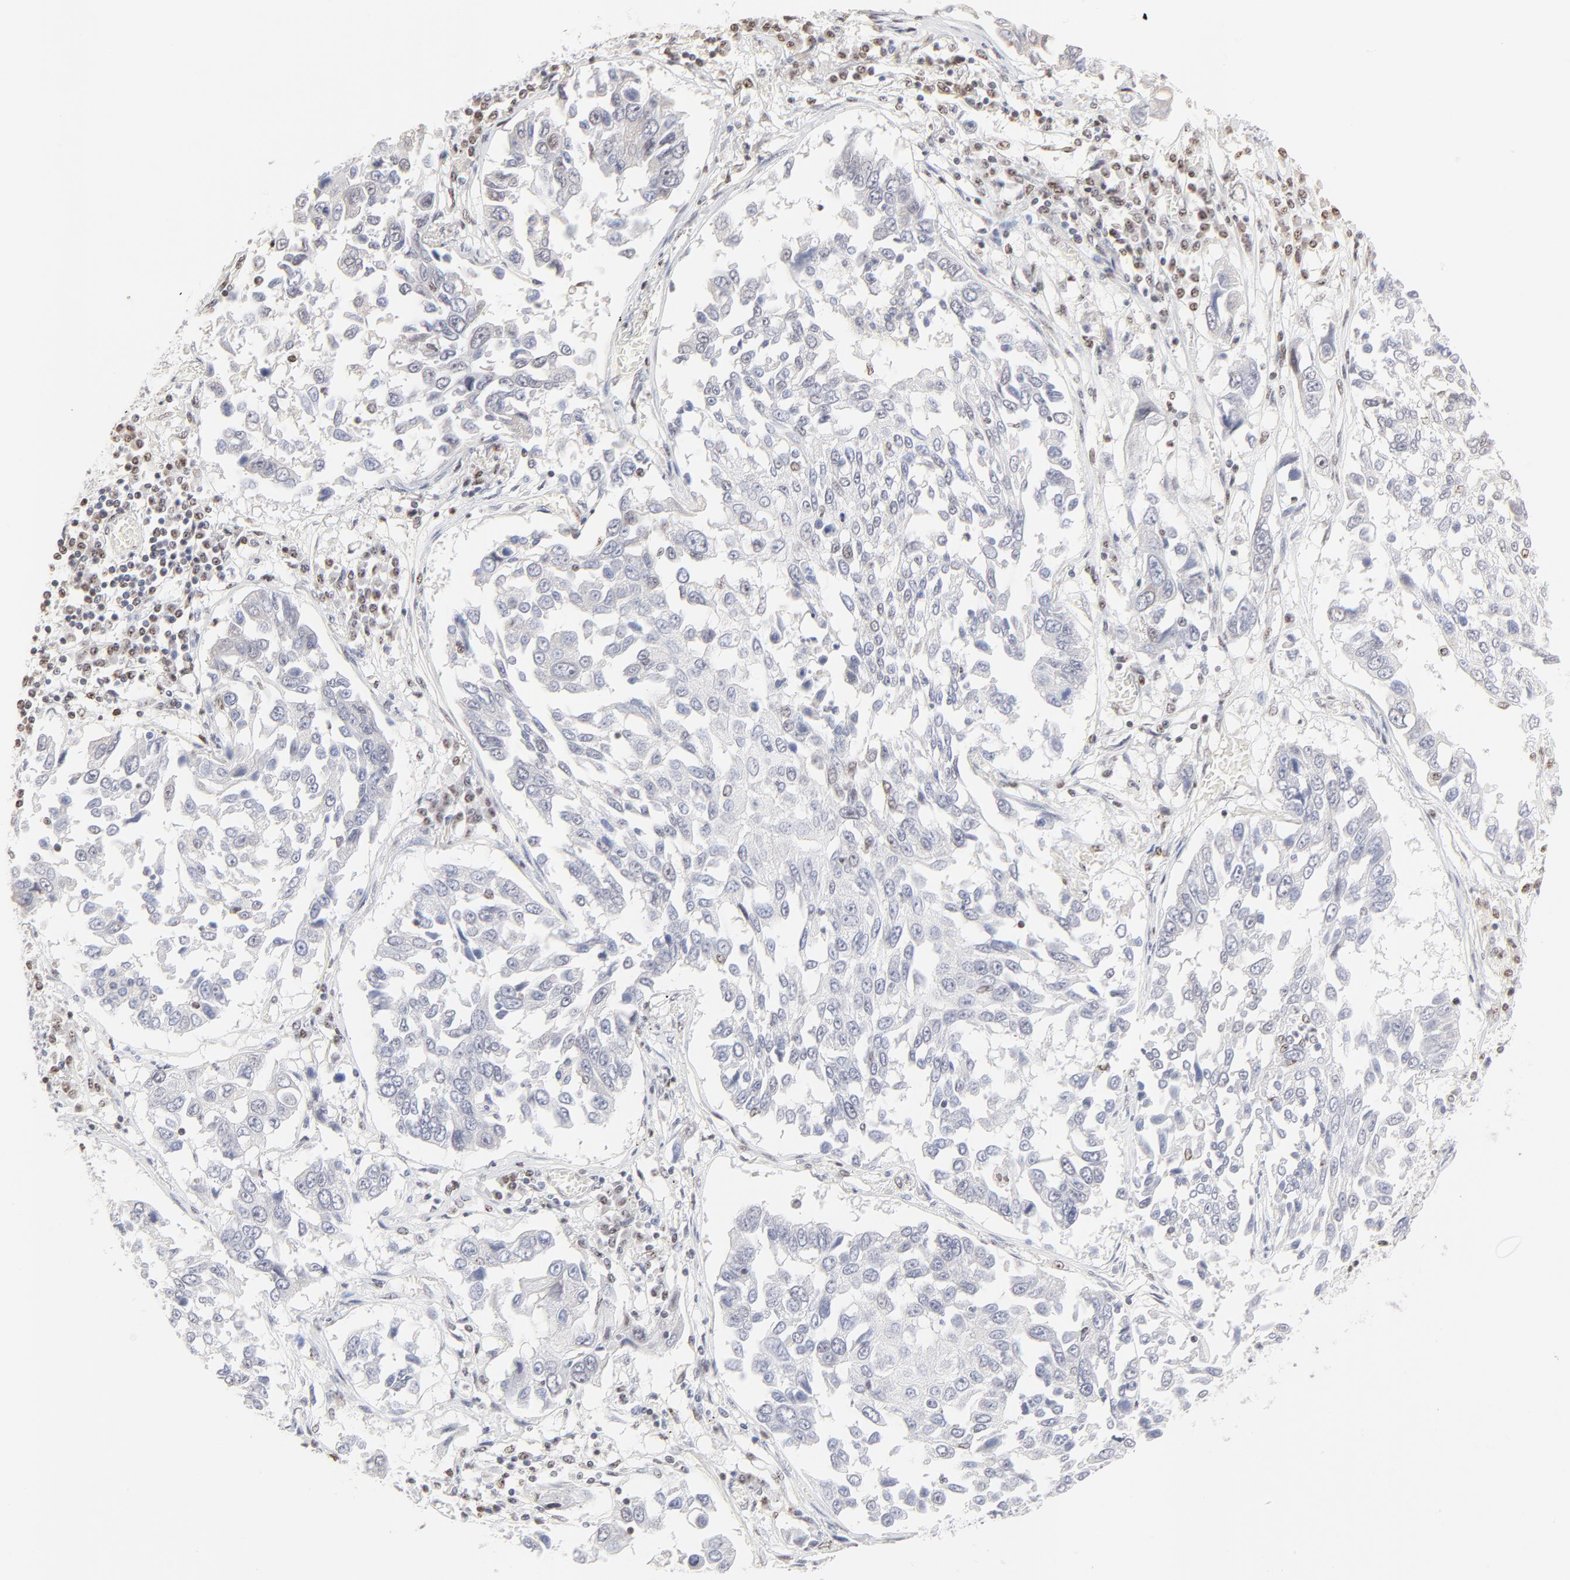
{"staining": {"intensity": "negative", "quantity": "none", "location": "none"}, "tissue": "lung cancer", "cell_type": "Tumor cells", "image_type": "cancer", "snomed": [{"axis": "morphology", "description": "Squamous cell carcinoma, NOS"}, {"axis": "topography", "description": "Lung"}], "caption": "The micrograph displays no staining of tumor cells in lung squamous cell carcinoma.", "gene": "NFIL3", "patient": {"sex": "male", "age": 71}}